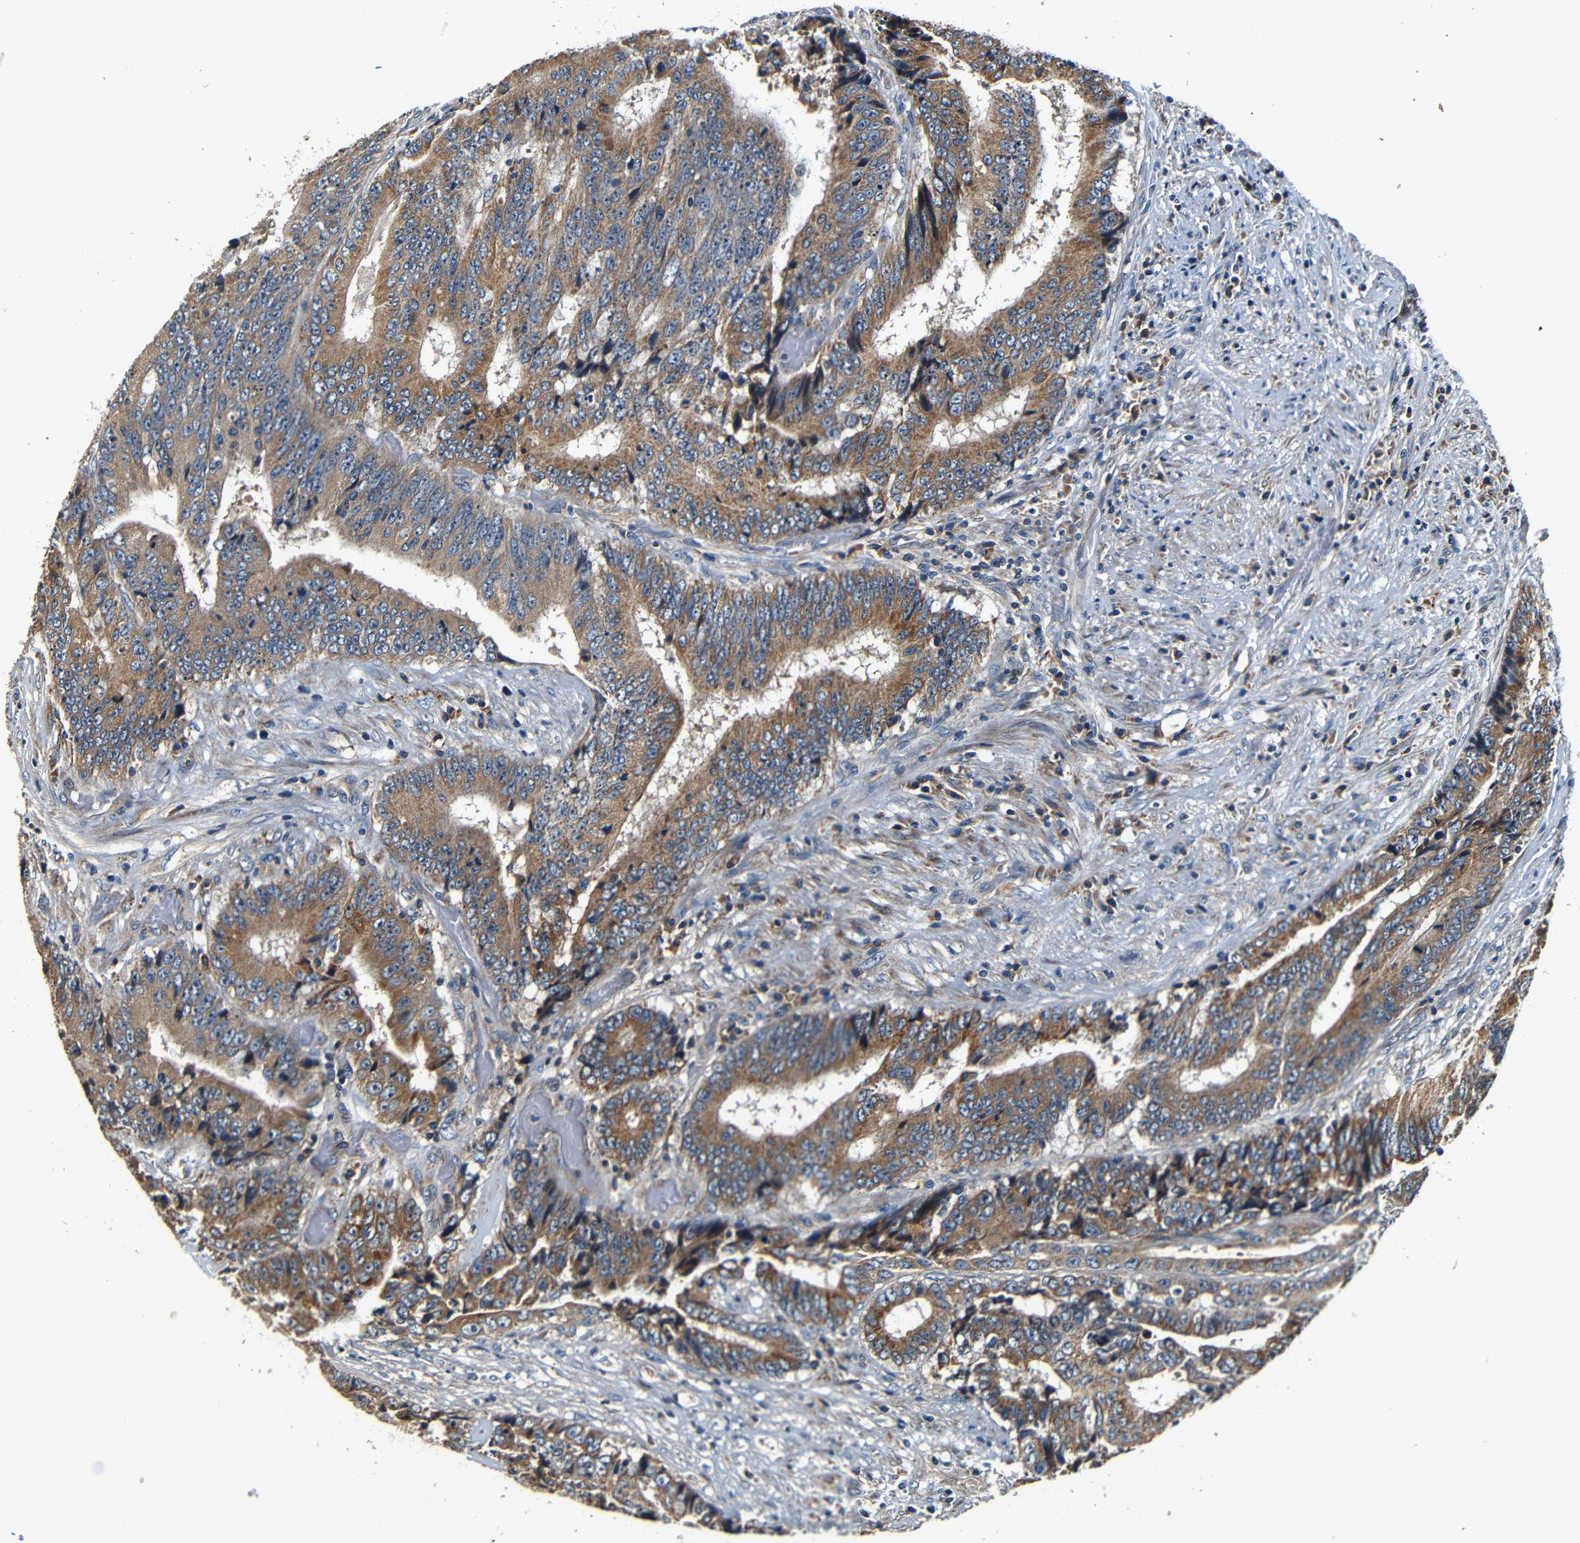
{"staining": {"intensity": "moderate", "quantity": ">75%", "location": "cytoplasmic/membranous"}, "tissue": "colorectal cancer", "cell_type": "Tumor cells", "image_type": "cancer", "snomed": [{"axis": "morphology", "description": "Adenocarcinoma, NOS"}, {"axis": "topography", "description": "Rectum"}], "caption": "Colorectal adenocarcinoma stained with immunohistochemistry displays moderate cytoplasmic/membranous staining in approximately >75% of tumor cells. (Stains: DAB in brown, nuclei in blue, Microscopy: brightfield microscopy at high magnification).", "gene": "MTX1", "patient": {"sex": "male", "age": 72}}